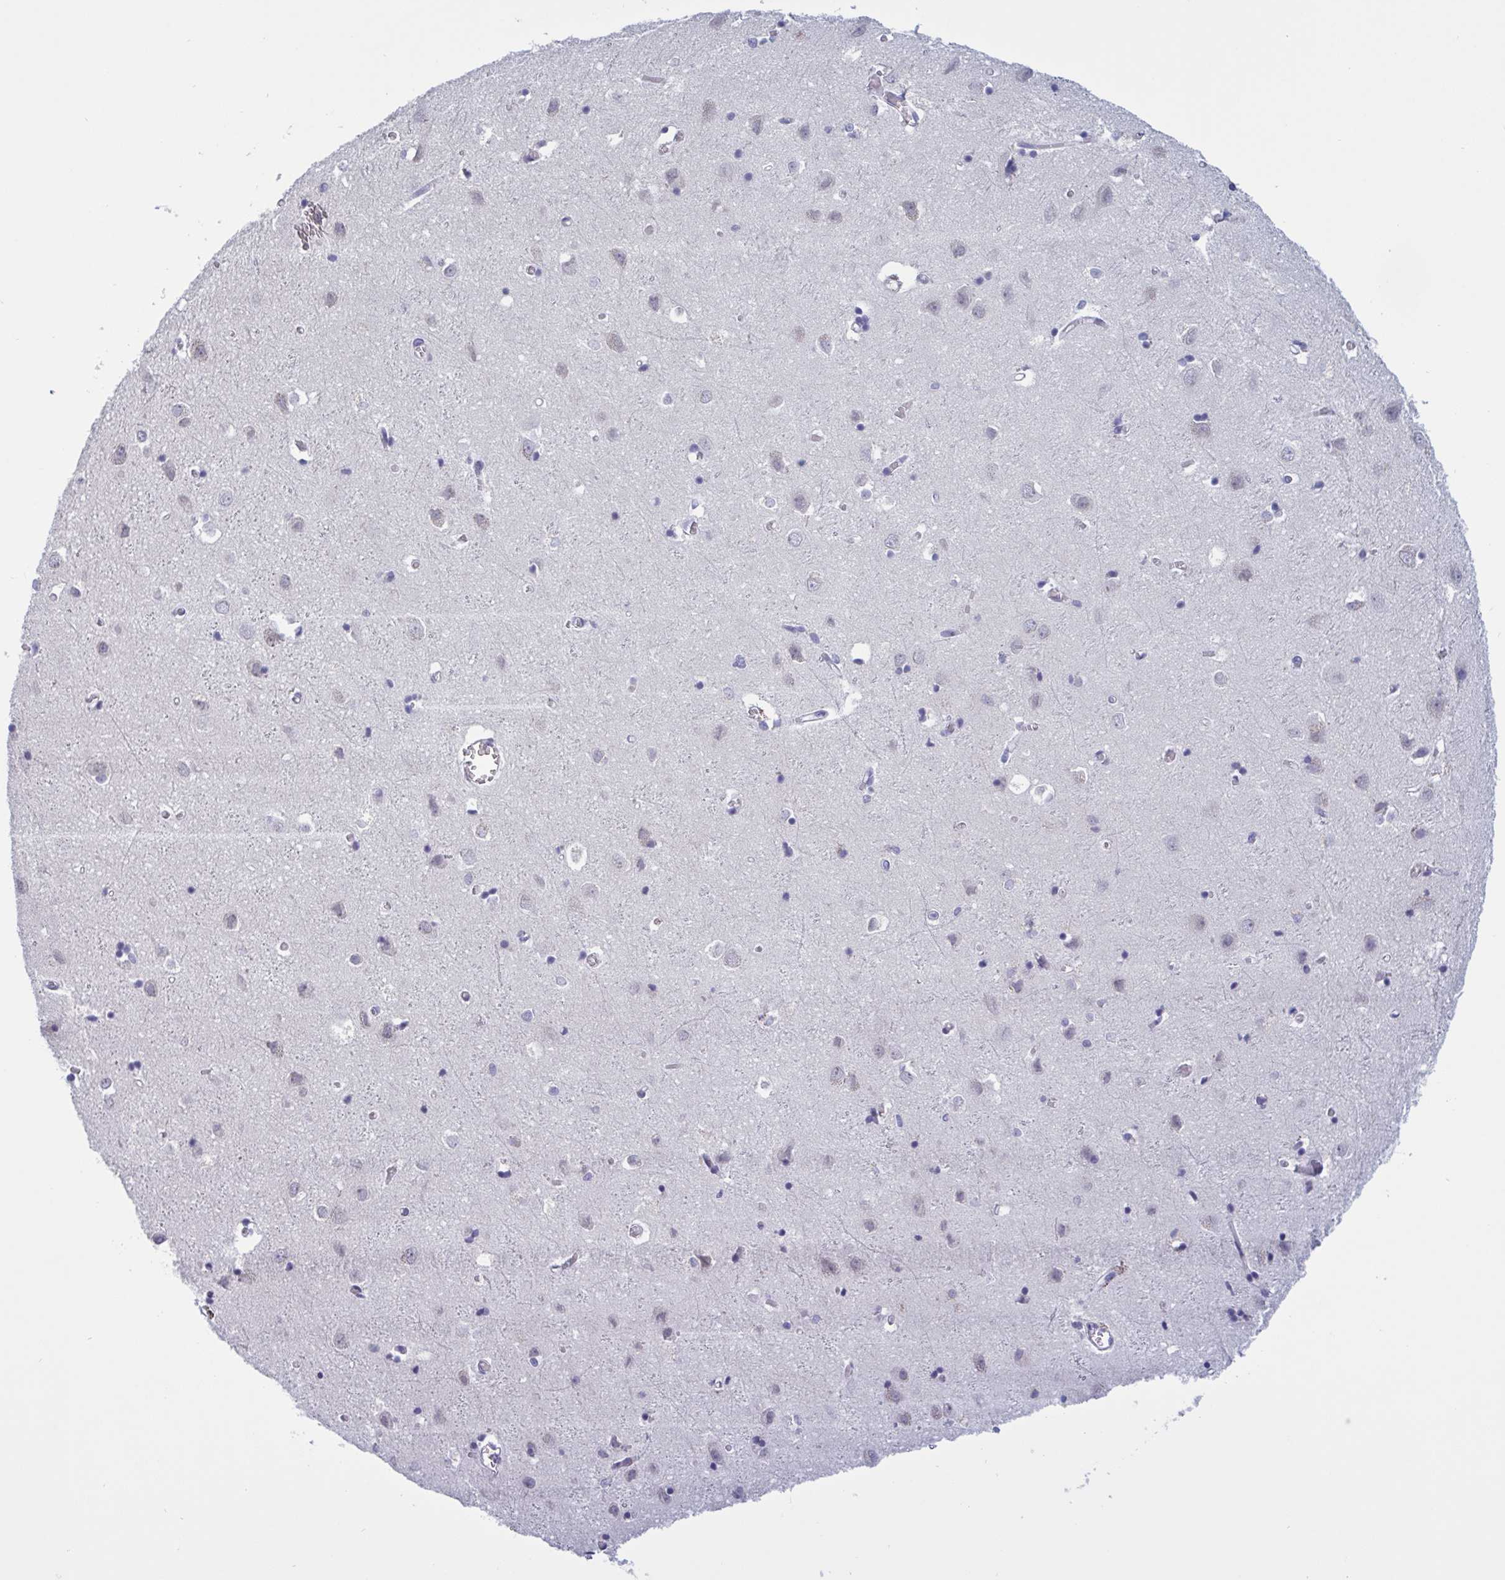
{"staining": {"intensity": "negative", "quantity": "none", "location": "none"}, "tissue": "cerebral cortex", "cell_type": "Endothelial cells", "image_type": "normal", "snomed": [{"axis": "morphology", "description": "Normal tissue, NOS"}, {"axis": "topography", "description": "Cerebral cortex"}], "caption": "Immunohistochemical staining of normal cerebral cortex exhibits no significant staining in endothelial cells. (DAB immunohistochemistry (IHC), high magnification).", "gene": "SERPINB13", "patient": {"sex": "male", "age": 70}}